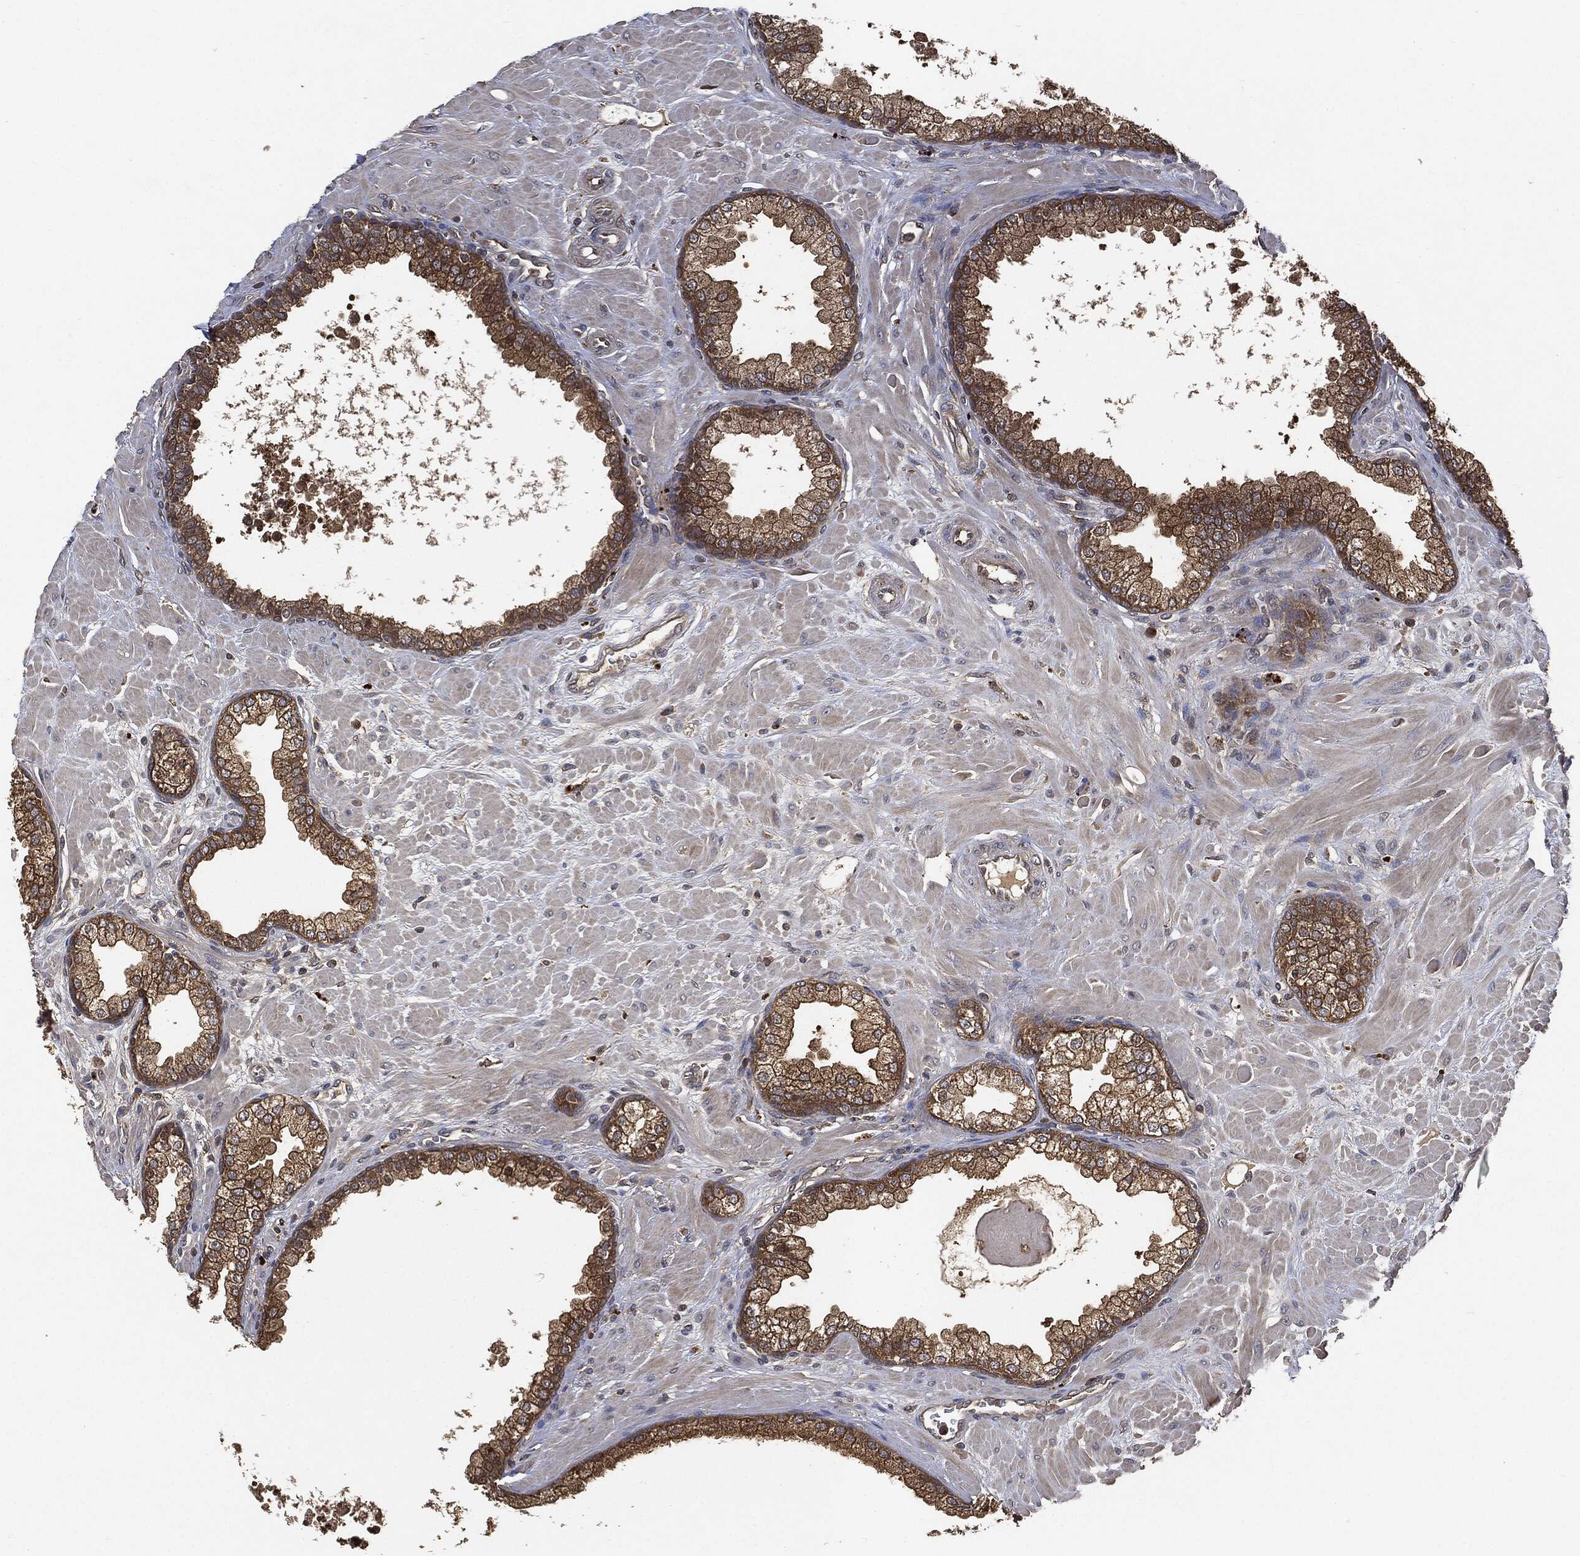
{"staining": {"intensity": "moderate", "quantity": ">75%", "location": "cytoplasmic/membranous"}, "tissue": "prostate", "cell_type": "Glandular cells", "image_type": "normal", "snomed": [{"axis": "morphology", "description": "Normal tissue, NOS"}, {"axis": "topography", "description": "Prostate"}], "caption": "This histopathology image reveals benign prostate stained with immunohistochemistry to label a protein in brown. The cytoplasmic/membranous of glandular cells show moderate positivity for the protein. Nuclei are counter-stained blue.", "gene": "BRAF", "patient": {"sex": "male", "age": 63}}